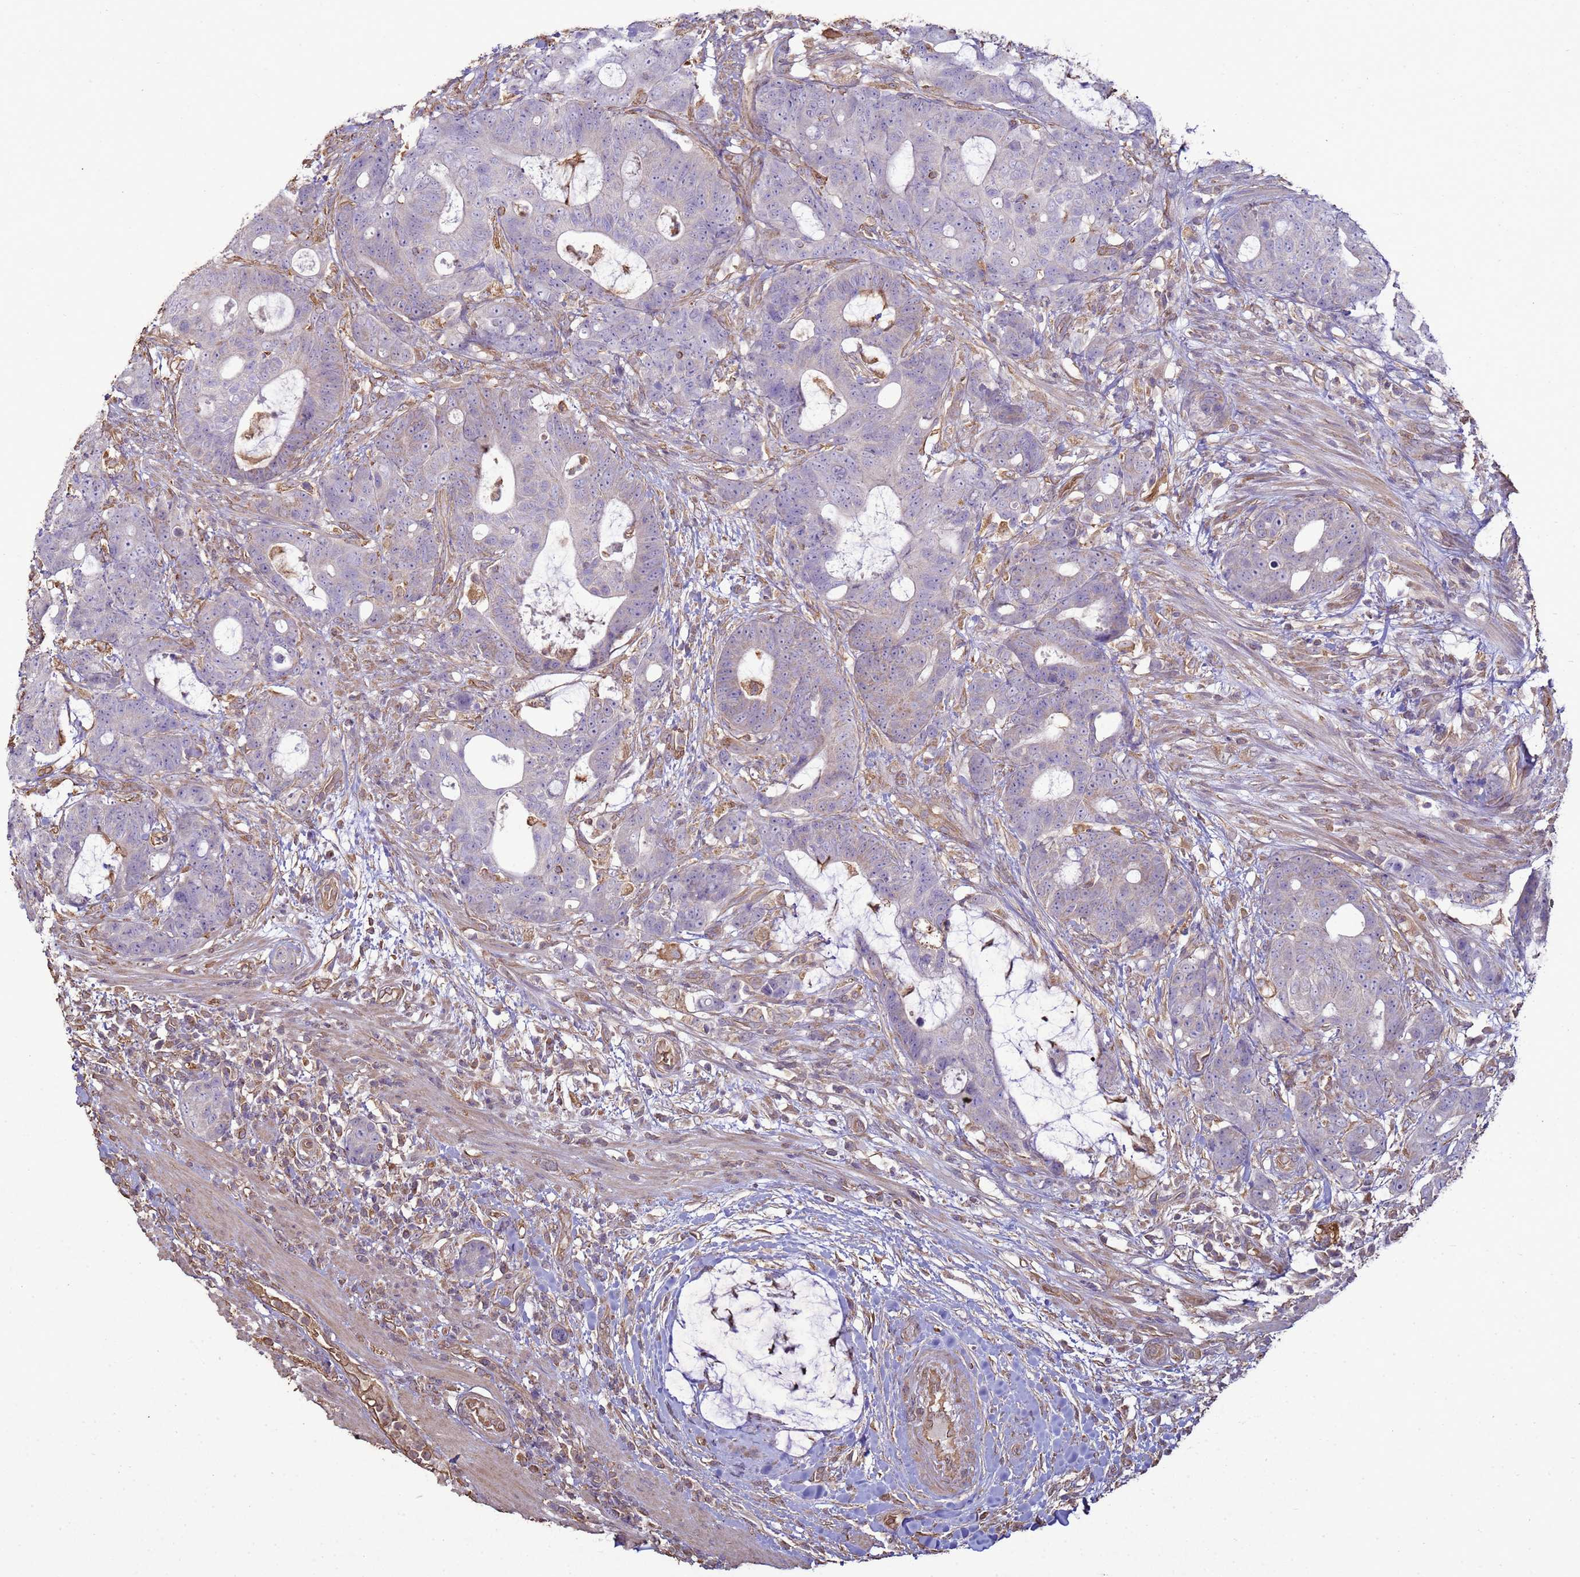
{"staining": {"intensity": "negative", "quantity": "none", "location": "none"}, "tissue": "colorectal cancer", "cell_type": "Tumor cells", "image_type": "cancer", "snomed": [{"axis": "morphology", "description": "Adenocarcinoma, NOS"}, {"axis": "topography", "description": "Colon"}], "caption": "An immunohistochemistry photomicrograph of adenocarcinoma (colorectal) is shown. There is no staining in tumor cells of adenocarcinoma (colorectal).", "gene": "SGIP1", "patient": {"sex": "female", "age": 82}}